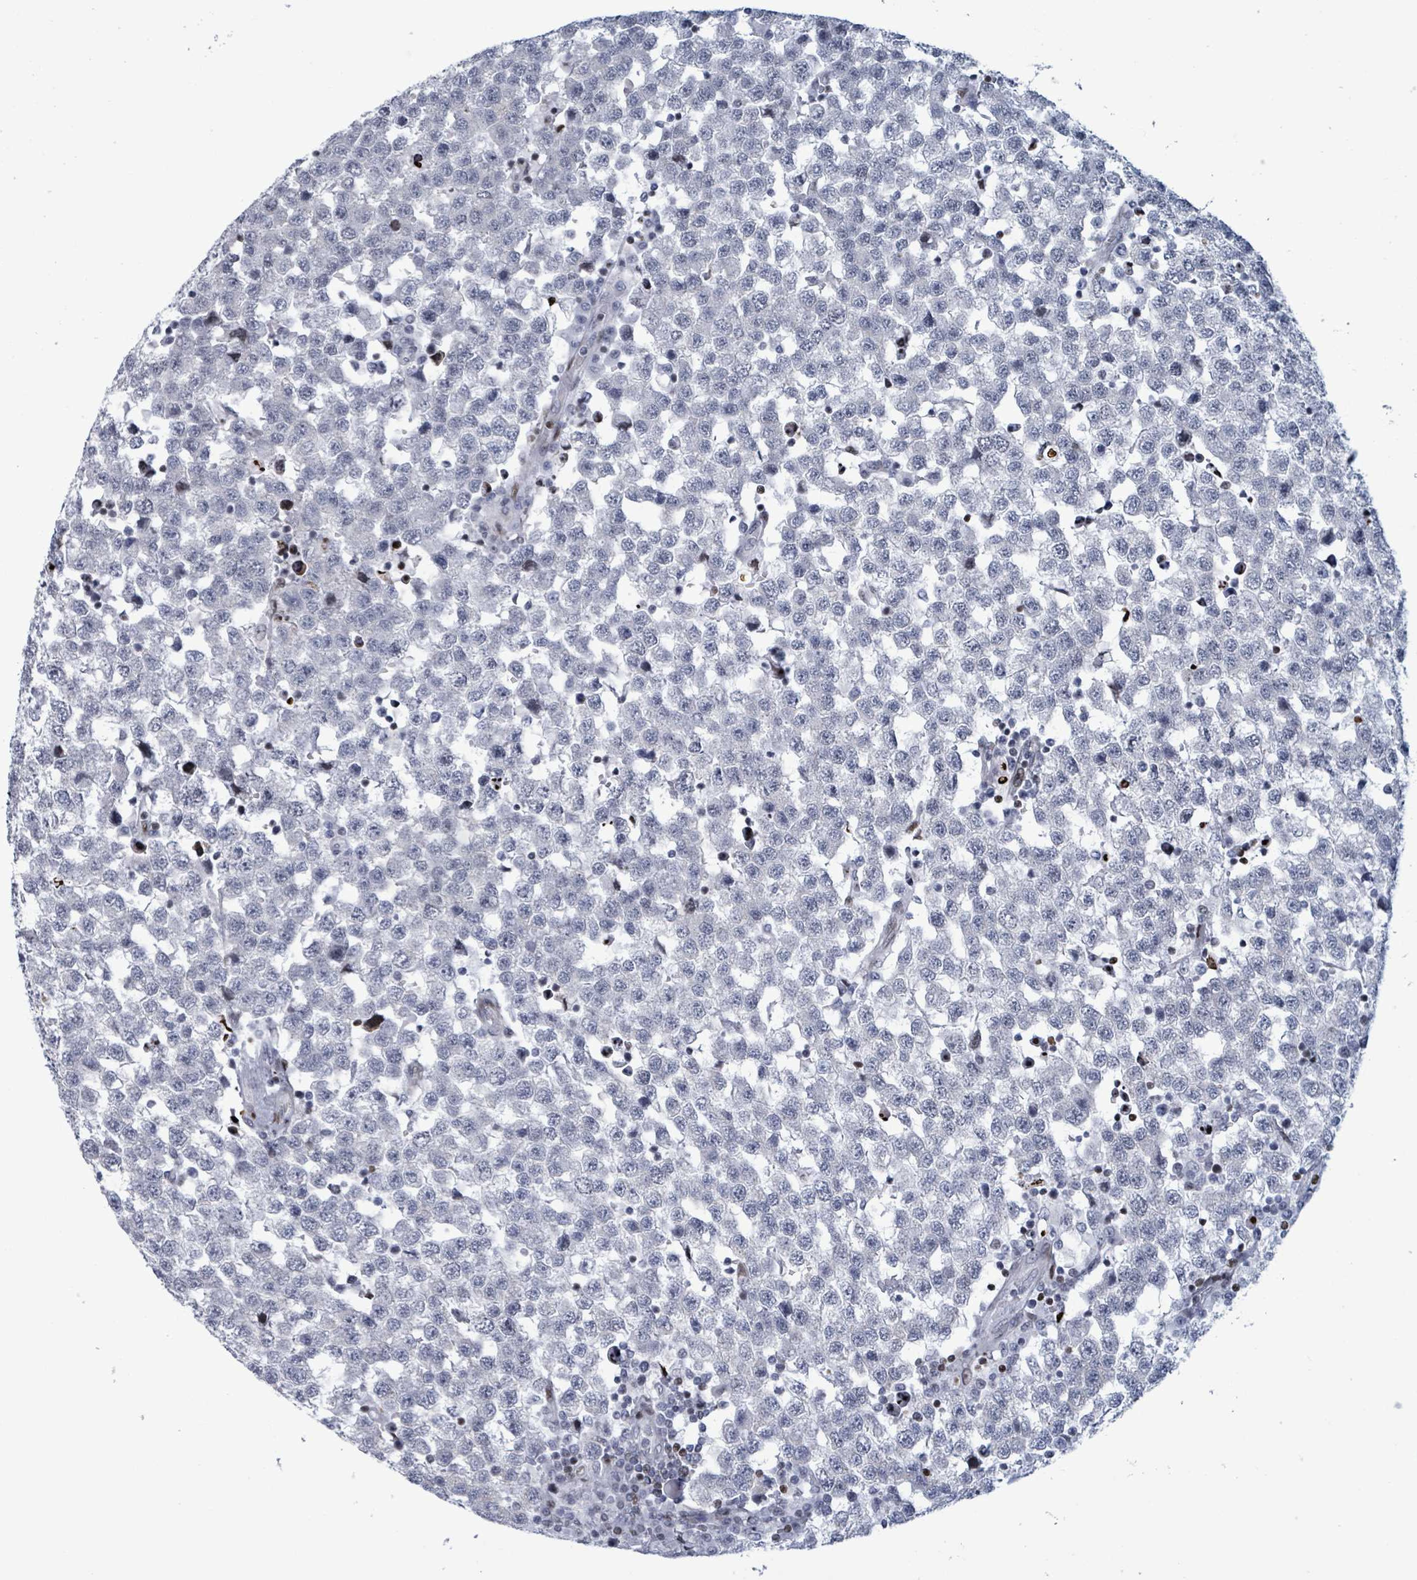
{"staining": {"intensity": "negative", "quantity": "none", "location": "none"}, "tissue": "testis cancer", "cell_type": "Tumor cells", "image_type": "cancer", "snomed": [{"axis": "morphology", "description": "Seminoma, NOS"}, {"axis": "topography", "description": "Testis"}], "caption": "Immunohistochemical staining of testis cancer (seminoma) shows no significant positivity in tumor cells.", "gene": "FNDC4", "patient": {"sex": "male", "age": 34}}